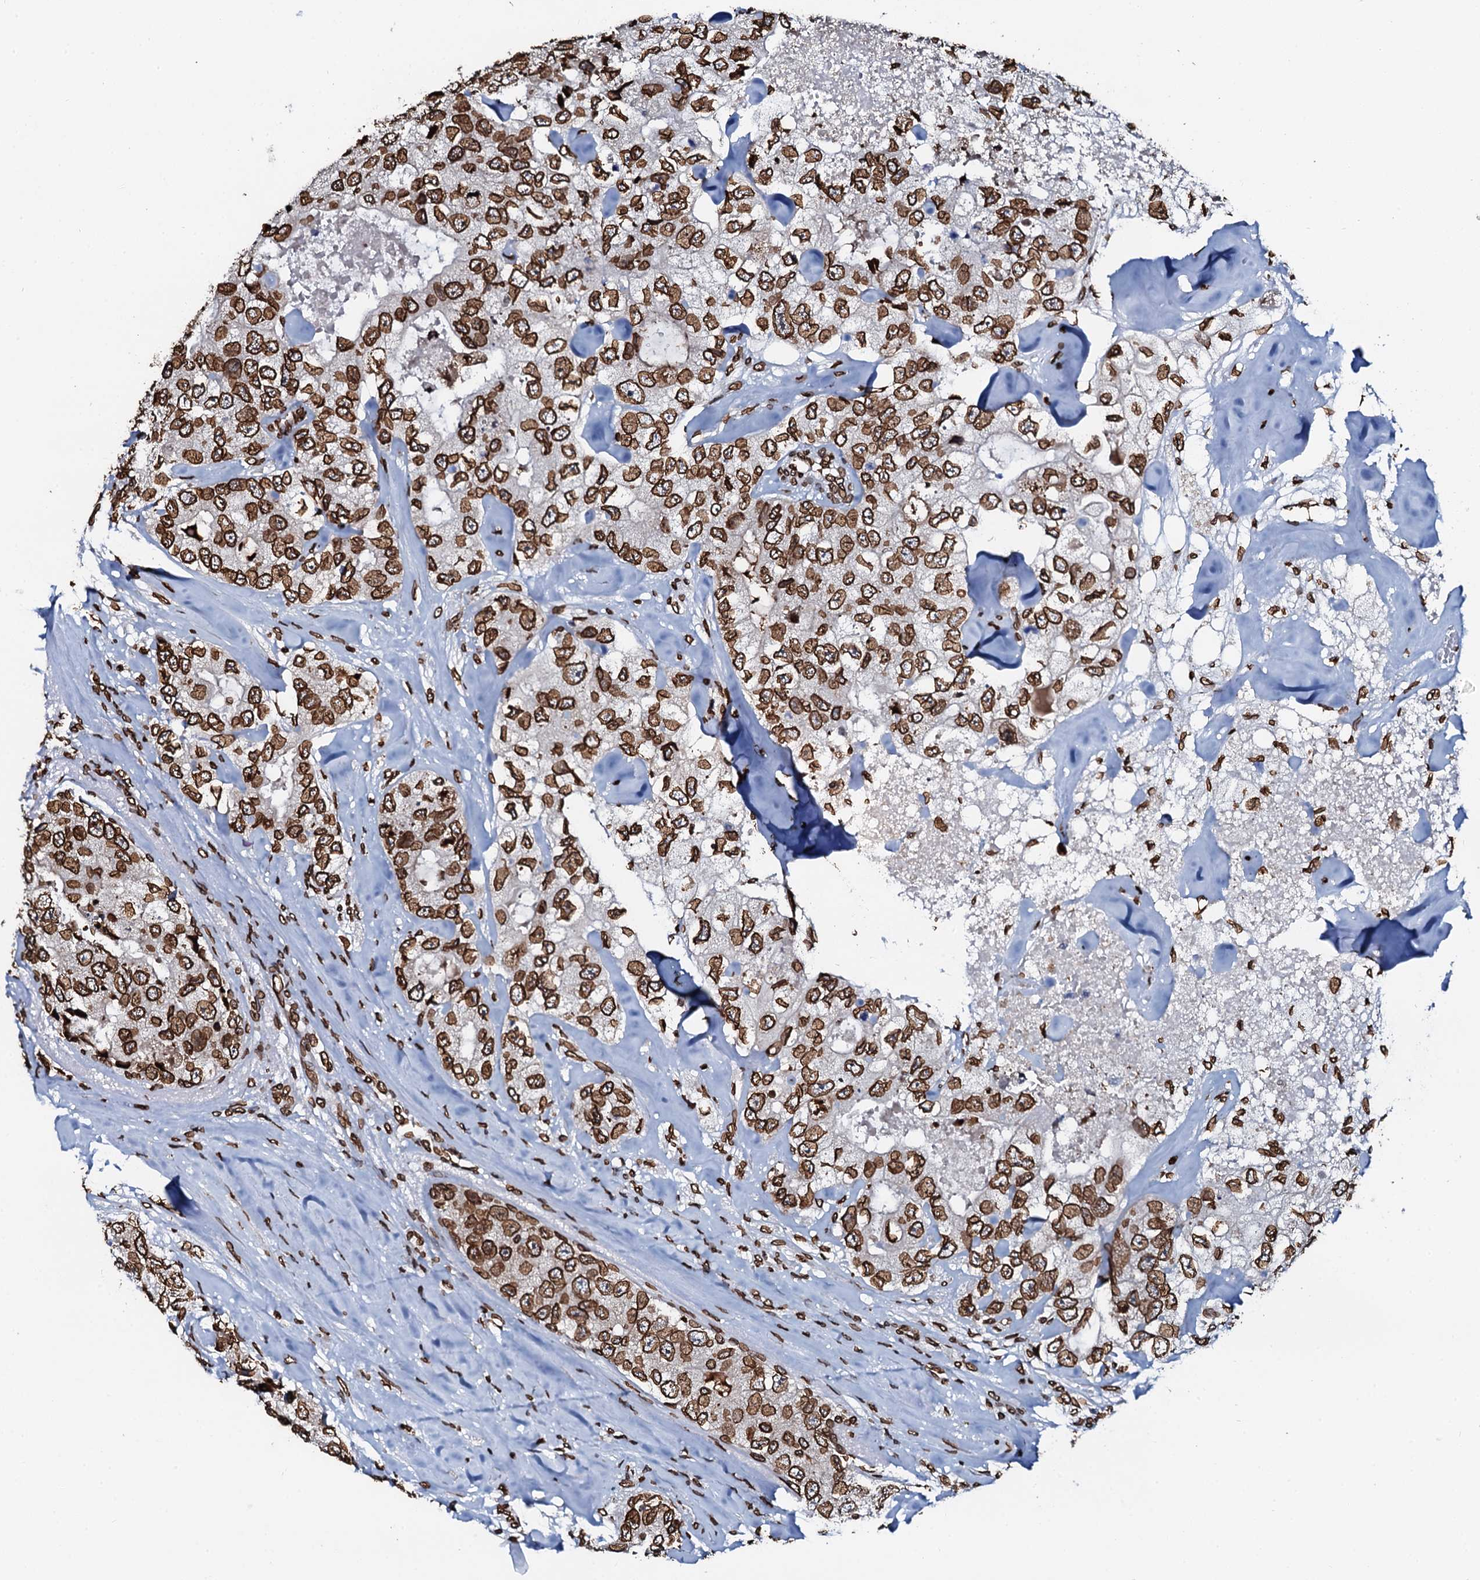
{"staining": {"intensity": "strong", "quantity": ">75%", "location": "cytoplasmic/membranous,nuclear"}, "tissue": "breast cancer", "cell_type": "Tumor cells", "image_type": "cancer", "snomed": [{"axis": "morphology", "description": "Duct carcinoma"}, {"axis": "topography", "description": "Breast"}], "caption": "IHC image of neoplastic tissue: breast cancer (infiltrating ductal carcinoma) stained using immunohistochemistry exhibits high levels of strong protein expression localized specifically in the cytoplasmic/membranous and nuclear of tumor cells, appearing as a cytoplasmic/membranous and nuclear brown color.", "gene": "KATNAL2", "patient": {"sex": "female", "age": 62}}